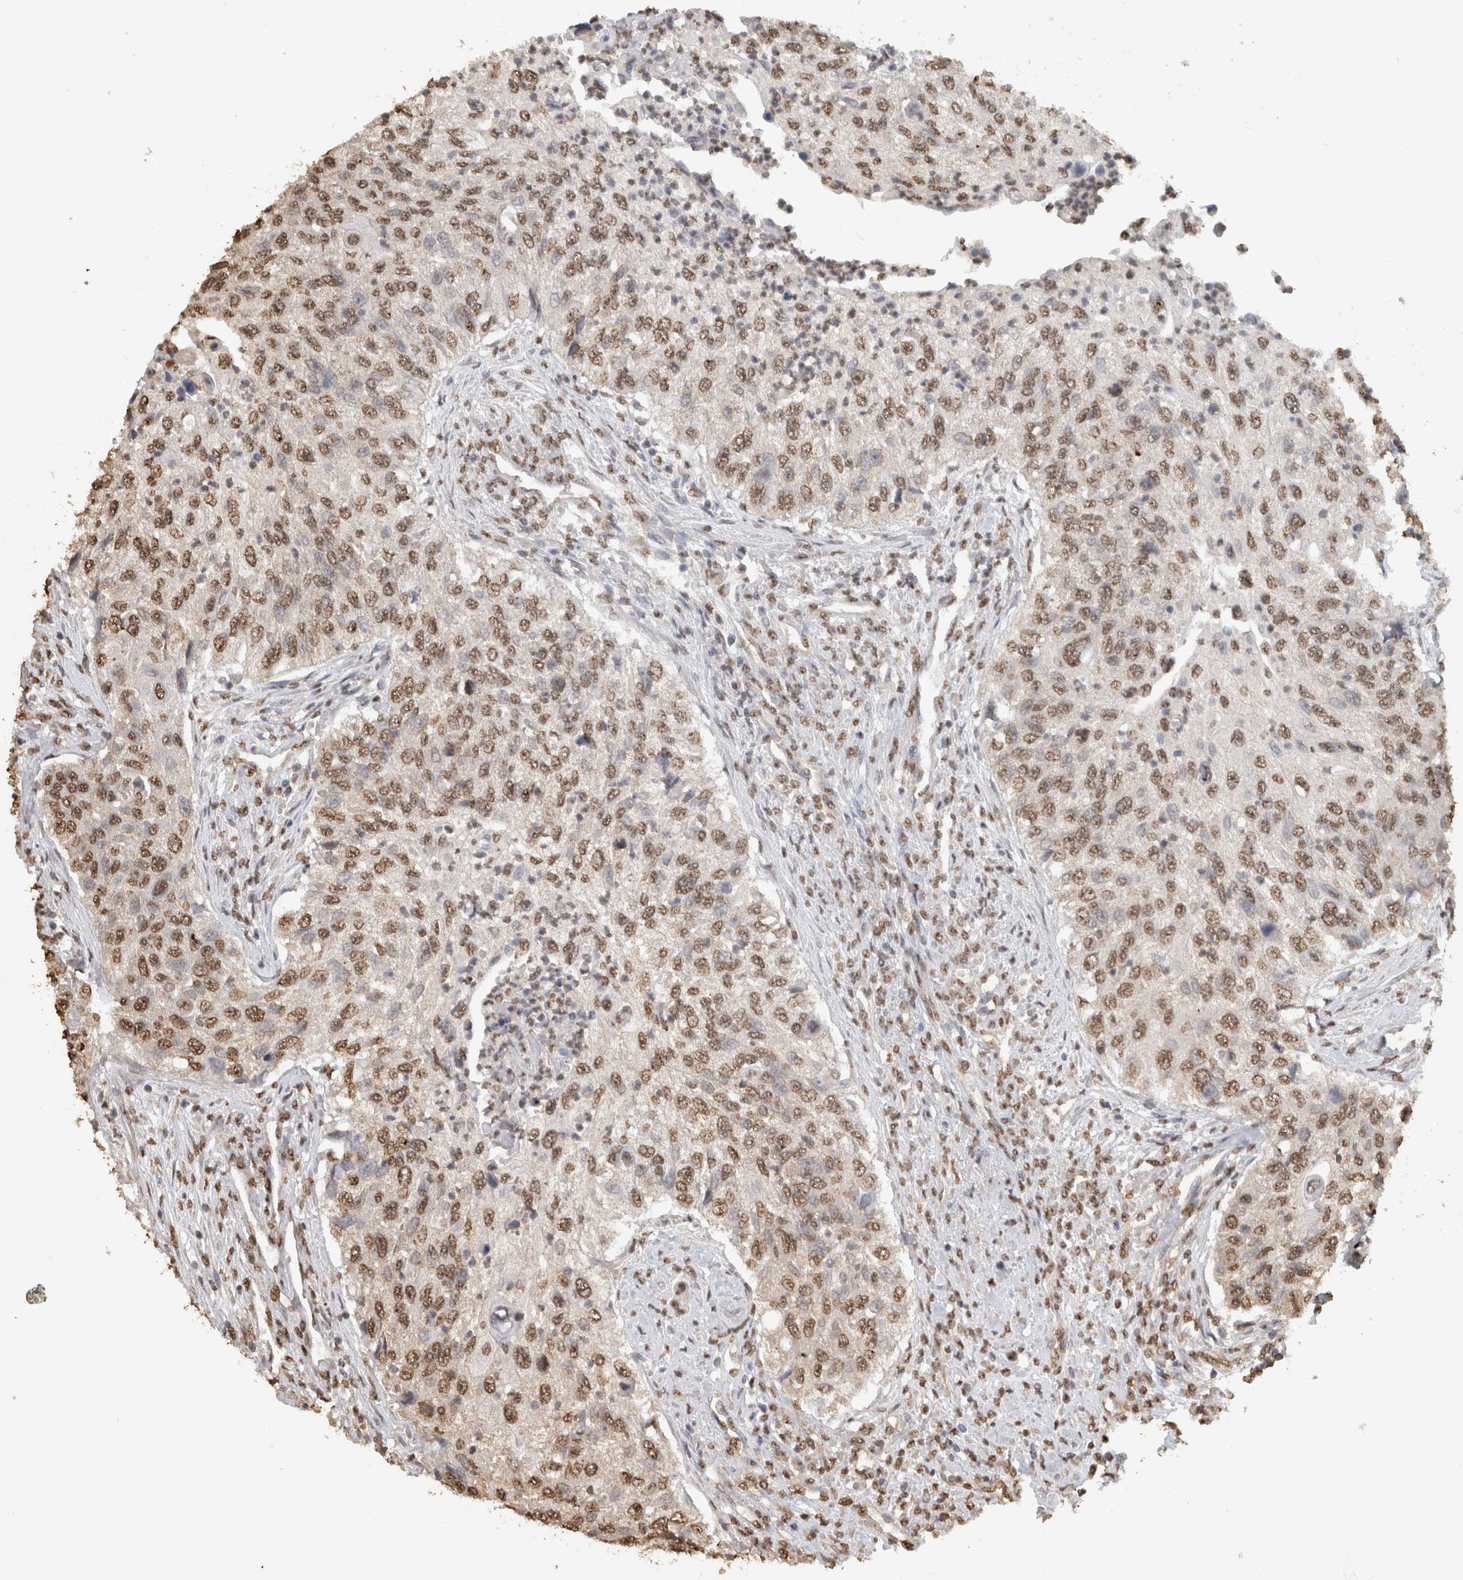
{"staining": {"intensity": "moderate", "quantity": ">75%", "location": "nuclear"}, "tissue": "urothelial cancer", "cell_type": "Tumor cells", "image_type": "cancer", "snomed": [{"axis": "morphology", "description": "Urothelial carcinoma, High grade"}, {"axis": "topography", "description": "Urinary bladder"}], "caption": "Human high-grade urothelial carcinoma stained with a brown dye exhibits moderate nuclear positive positivity in about >75% of tumor cells.", "gene": "HAND2", "patient": {"sex": "female", "age": 60}}